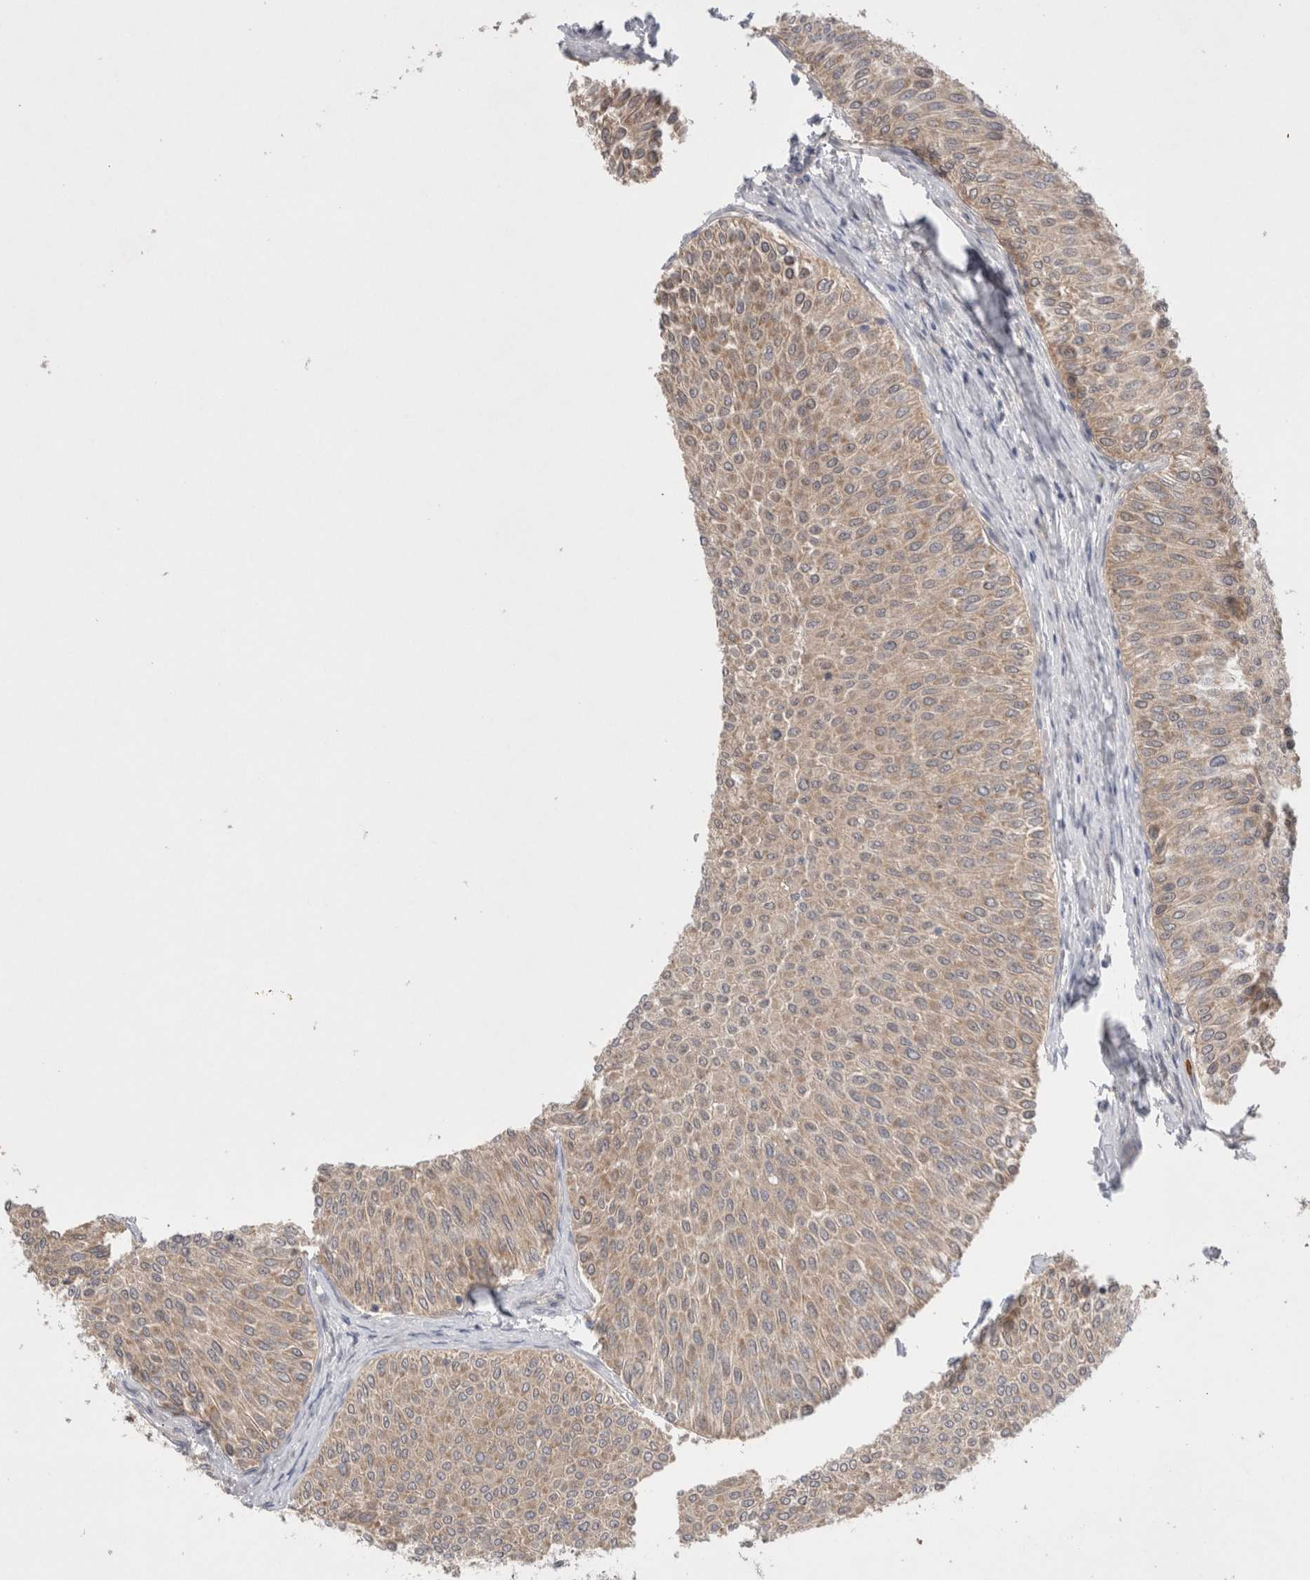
{"staining": {"intensity": "moderate", "quantity": ">75%", "location": "cytoplasmic/membranous"}, "tissue": "urothelial cancer", "cell_type": "Tumor cells", "image_type": "cancer", "snomed": [{"axis": "morphology", "description": "Urothelial carcinoma, Low grade"}, {"axis": "topography", "description": "Urinary bladder"}], "caption": "Immunohistochemistry micrograph of human urothelial cancer stained for a protein (brown), which exhibits medium levels of moderate cytoplasmic/membranous expression in about >75% of tumor cells.", "gene": "GSDMB", "patient": {"sex": "male", "age": 78}}